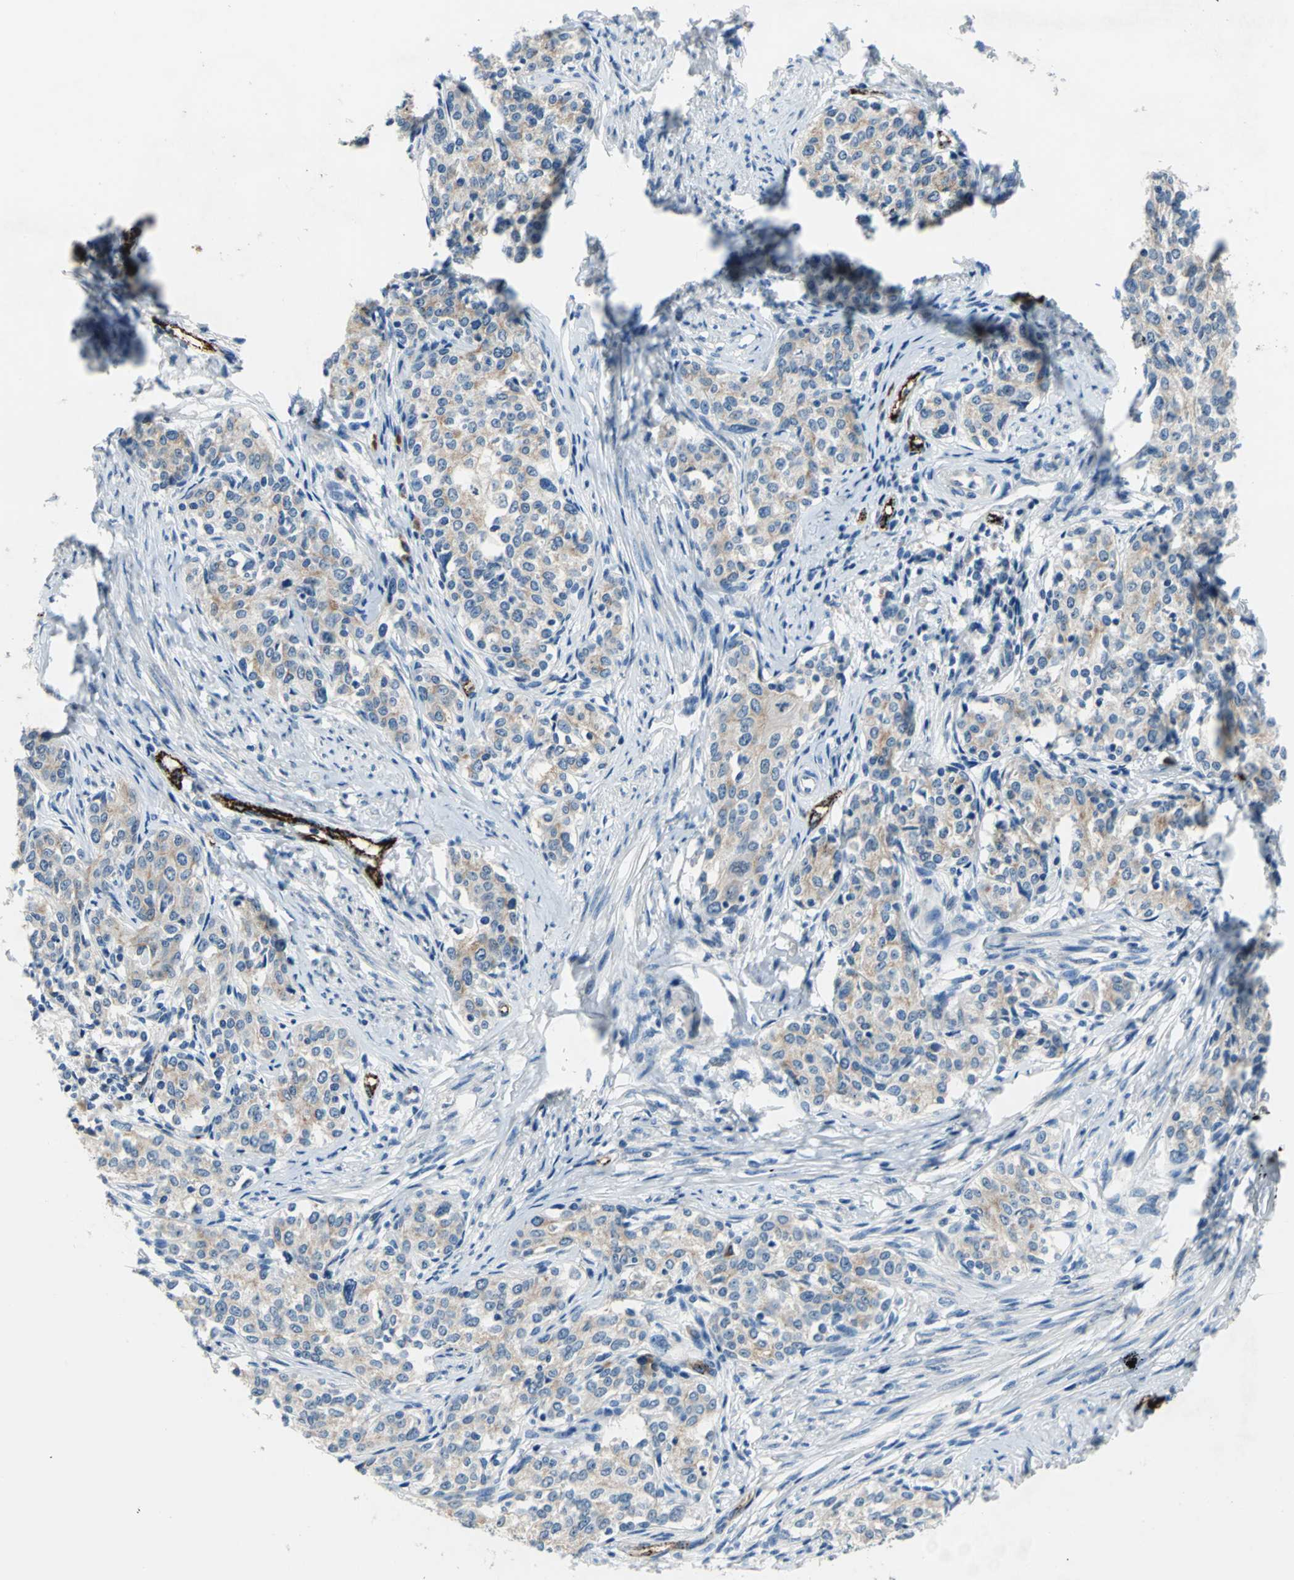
{"staining": {"intensity": "moderate", "quantity": ">75%", "location": "cytoplasmic/membranous"}, "tissue": "cervical cancer", "cell_type": "Tumor cells", "image_type": "cancer", "snomed": [{"axis": "morphology", "description": "Squamous cell carcinoma, NOS"}, {"axis": "morphology", "description": "Adenocarcinoma, NOS"}, {"axis": "topography", "description": "Cervix"}], "caption": "Immunohistochemistry (IHC) photomicrograph of neoplastic tissue: human cervical cancer (adenocarcinoma) stained using IHC displays medium levels of moderate protein expression localized specifically in the cytoplasmic/membranous of tumor cells, appearing as a cytoplasmic/membranous brown color.", "gene": "SELP", "patient": {"sex": "female", "age": 52}}